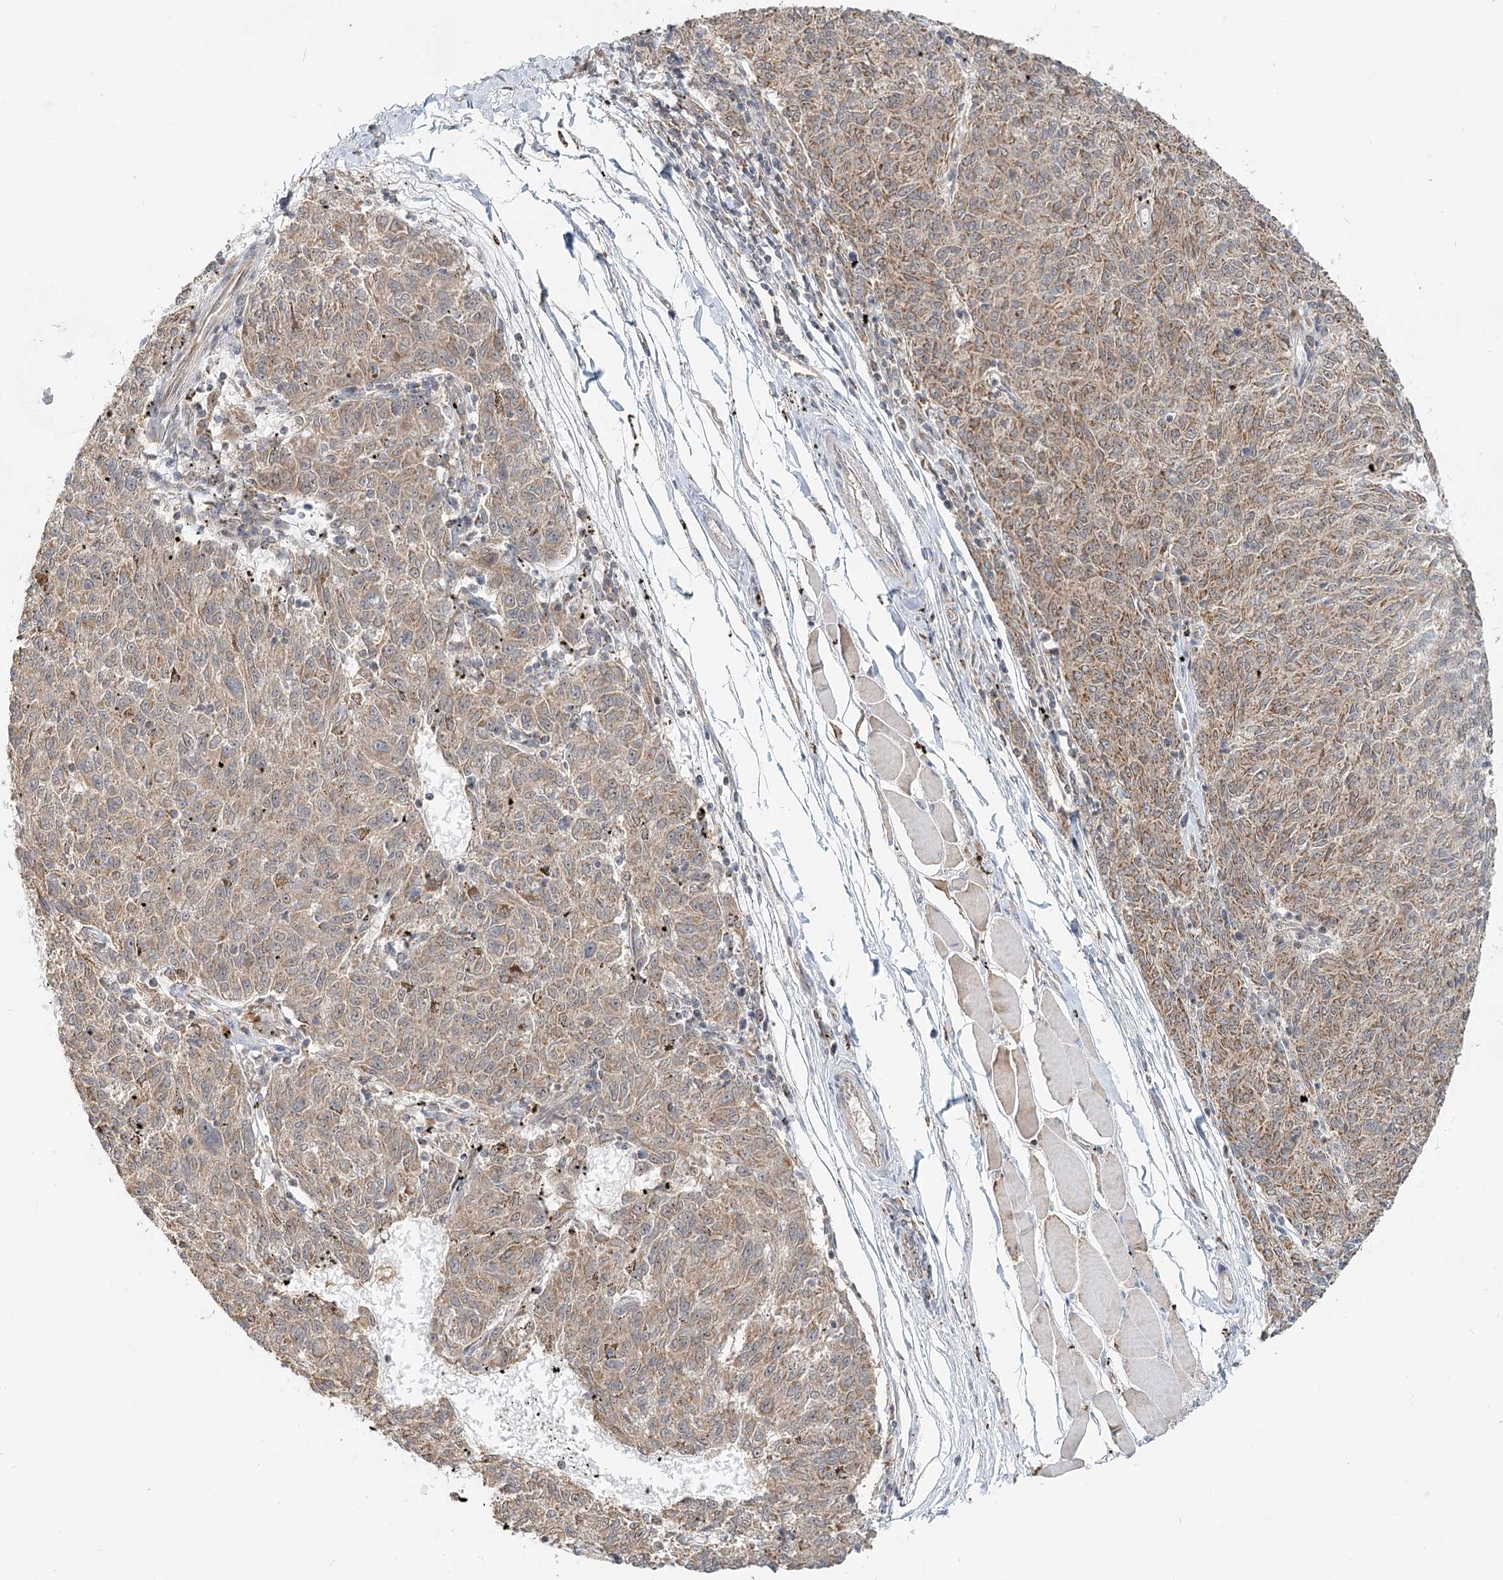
{"staining": {"intensity": "weak", "quantity": ">75%", "location": "cytoplasmic/membranous"}, "tissue": "melanoma", "cell_type": "Tumor cells", "image_type": "cancer", "snomed": [{"axis": "morphology", "description": "Malignant melanoma, NOS"}, {"axis": "topography", "description": "Skin"}], "caption": "There is low levels of weak cytoplasmic/membranous expression in tumor cells of melanoma, as demonstrated by immunohistochemical staining (brown color).", "gene": "RTN4IP1", "patient": {"sex": "female", "age": 72}}